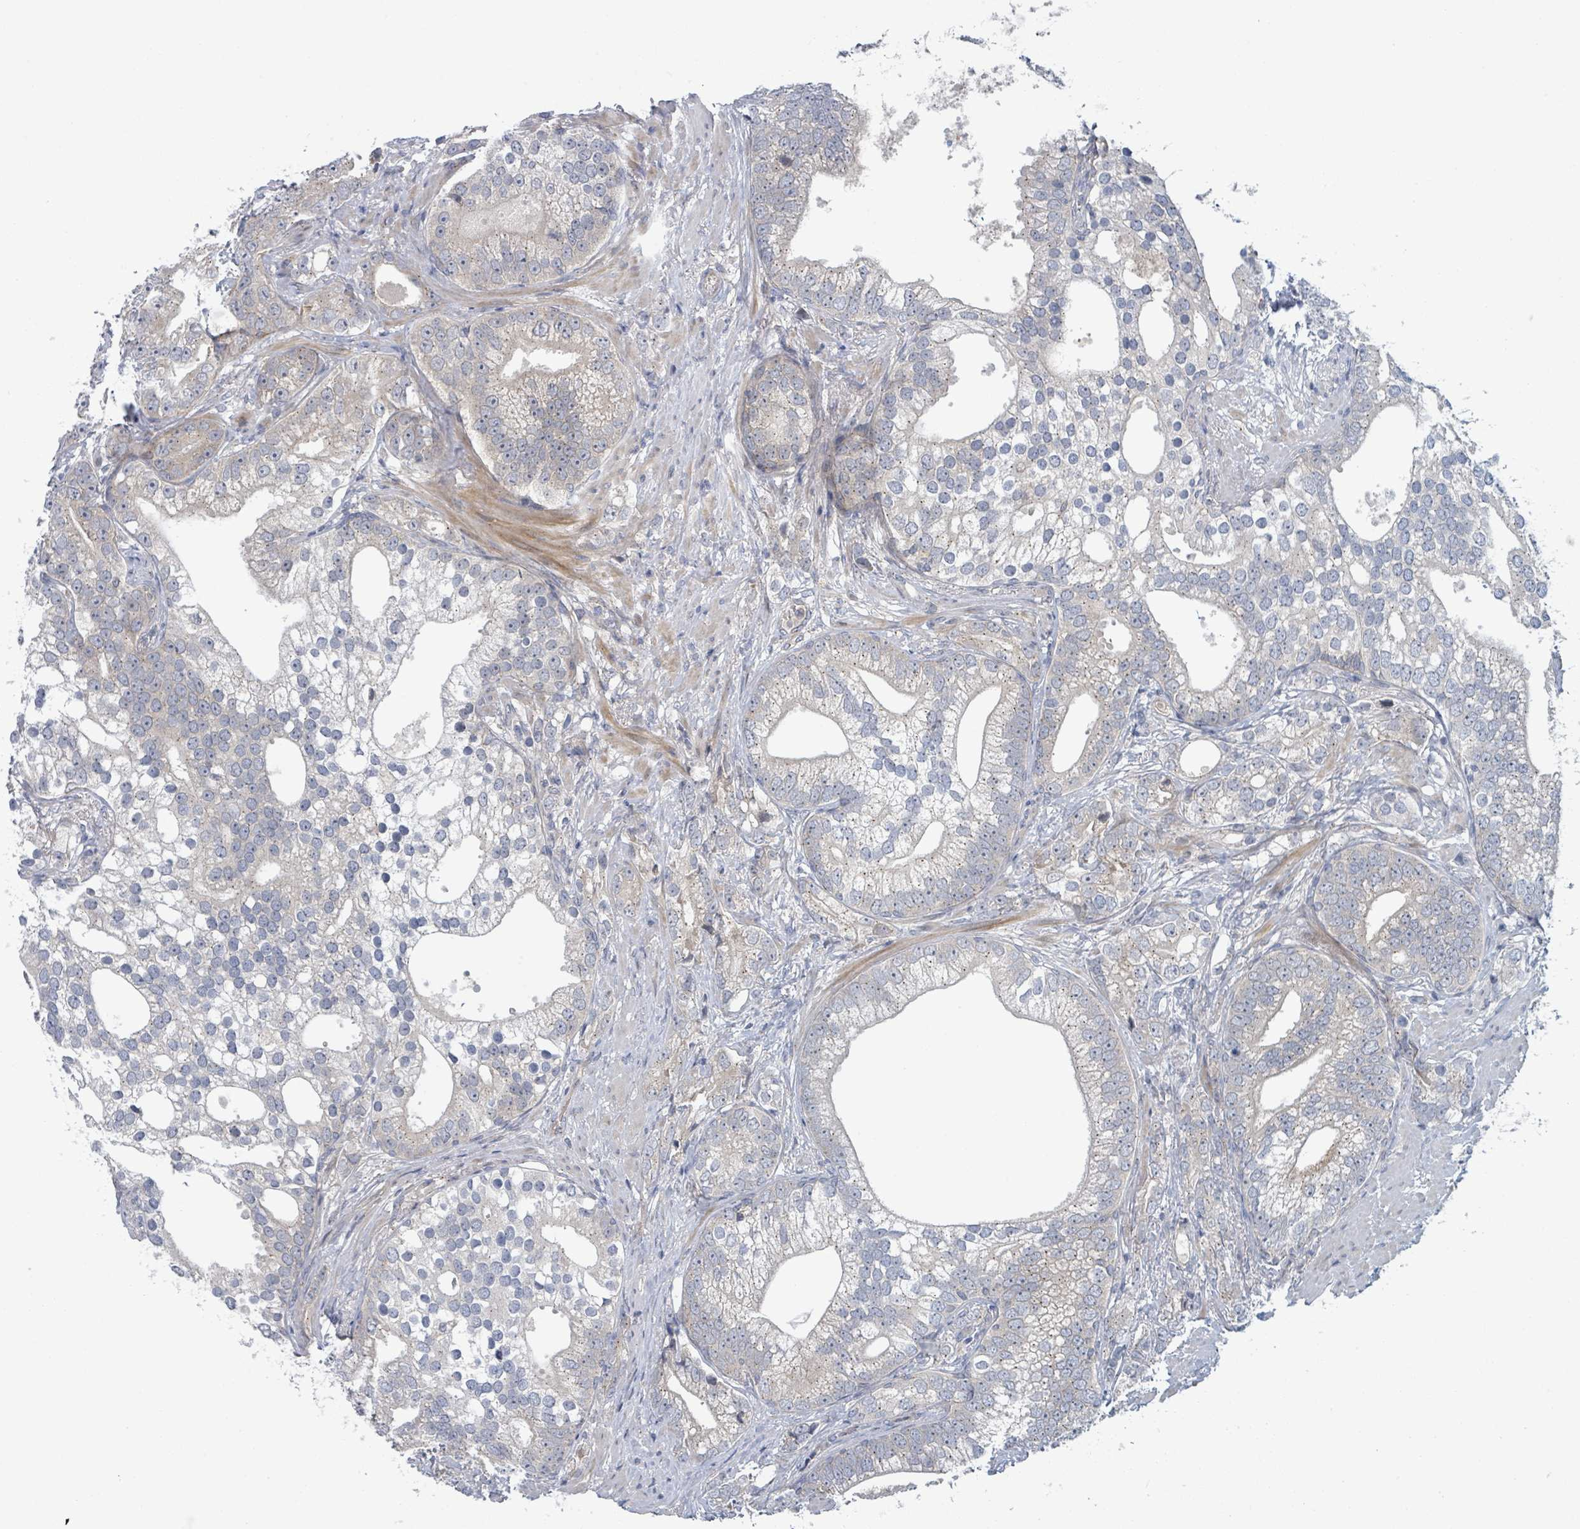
{"staining": {"intensity": "negative", "quantity": "none", "location": "none"}, "tissue": "prostate cancer", "cell_type": "Tumor cells", "image_type": "cancer", "snomed": [{"axis": "morphology", "description": "Adenocarcinoma, High grade"}, {"axis": "topography", "description": "Prostate"}], "caption": "Immunohistochemistry photomicrograph of prostate cancer stained for a protein (brown), which shows no expression in tumor cells. (DAB immunohistochemistry (IHC), high magnification).", "gene": "COL5A3", "patient": {"sex": "male", "age": 75}}